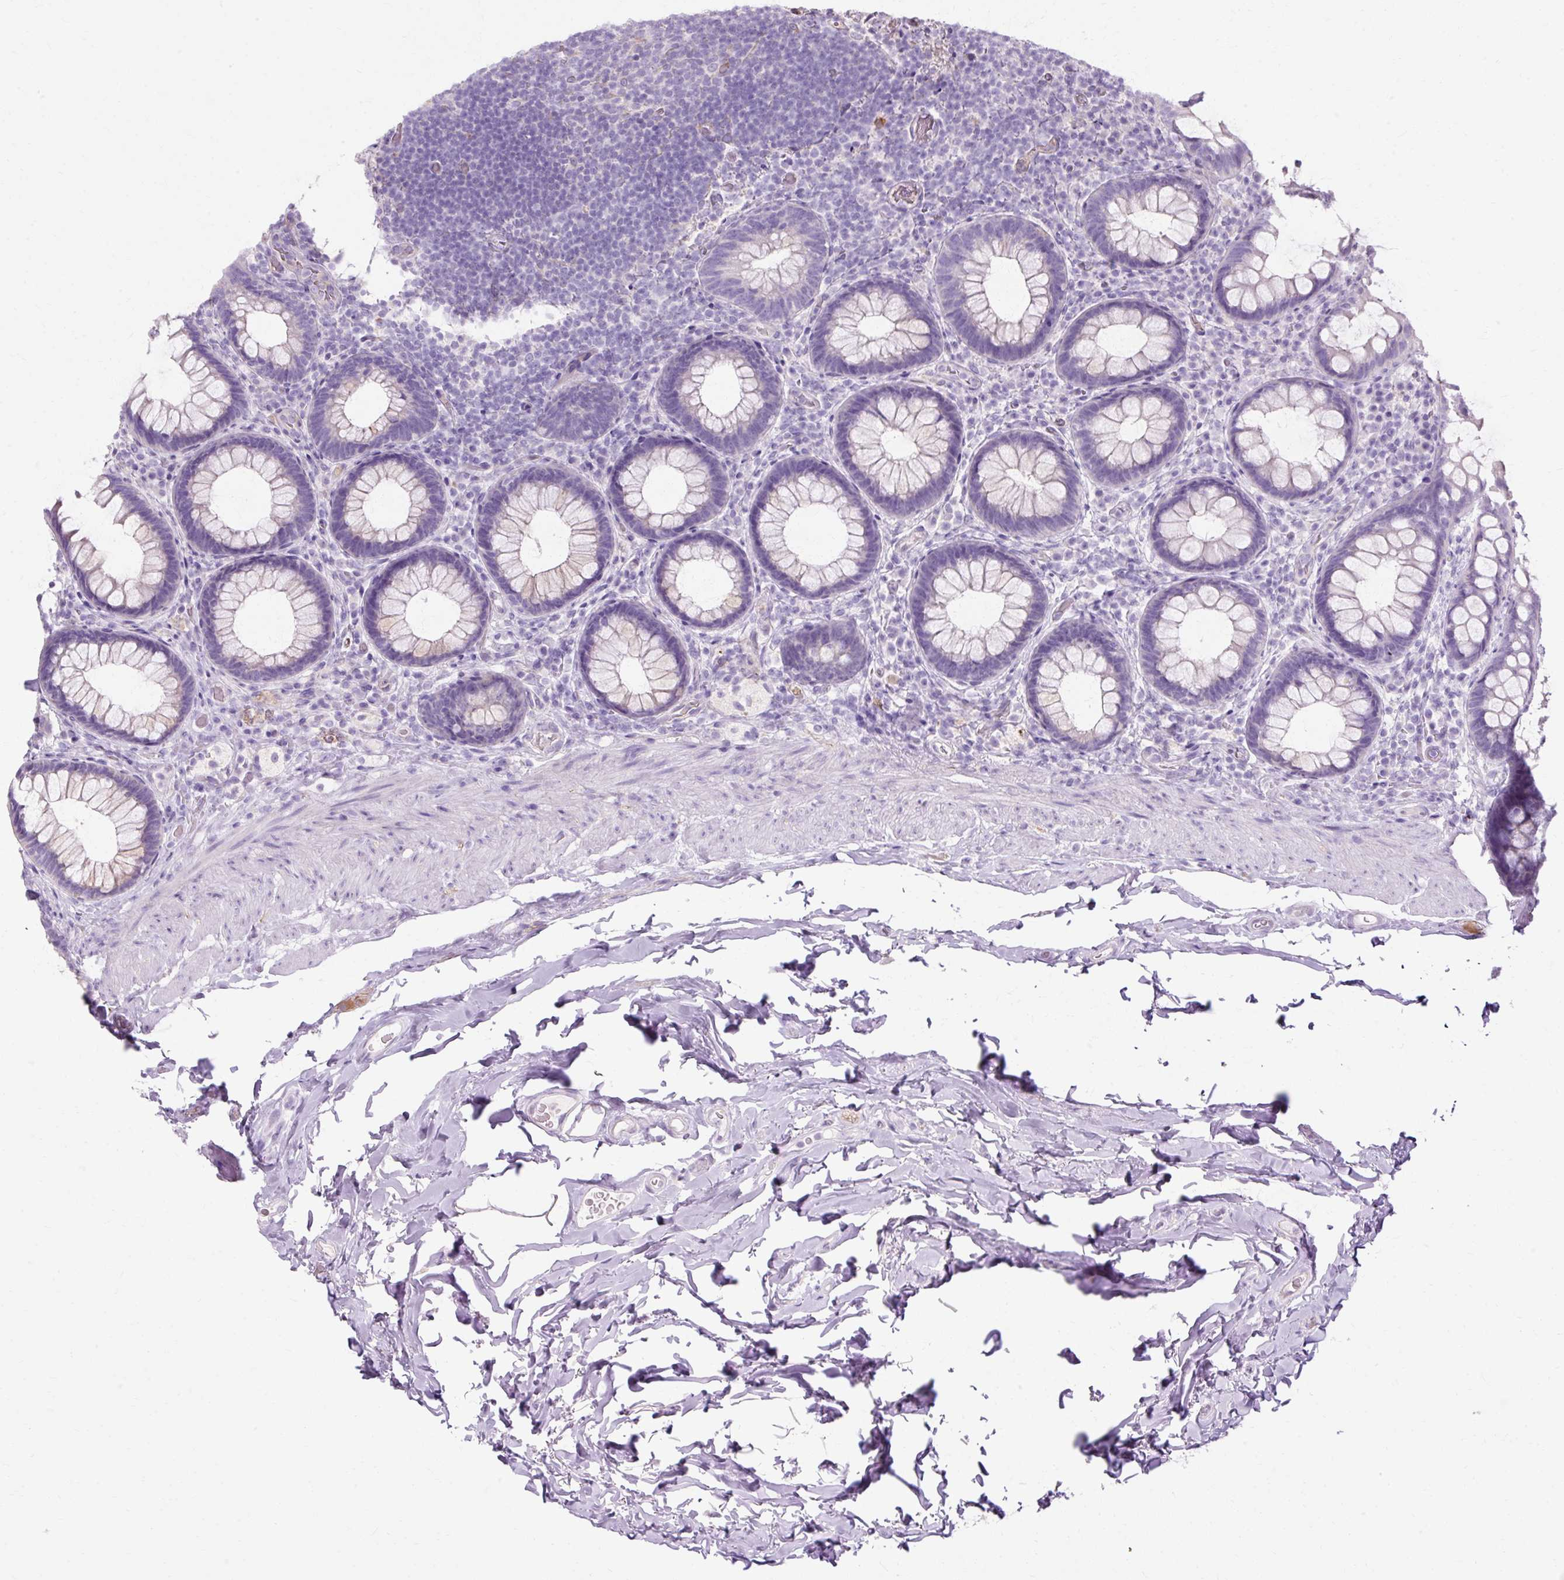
{"staining": {"intensity": "negative", "quantity": "none", "location": "none"}, "tissue": "rectum", "cell_type": "Glandular cells", "image_type": "normal", "snomed": [{"axis": "morphology", "description": "Normal tissue, NOS"}, {"axis": "topography", "description": "Rectum"}], "caption": "Immunohistochemistry (IHC) of benign human rectum reveals no positivity in glandular cells. (Immunohistochemistry (IHC), brightfield microscopy, high magnification).", "gene": "HSD11B1", "patient": {"sex": "female", "age": 69}}